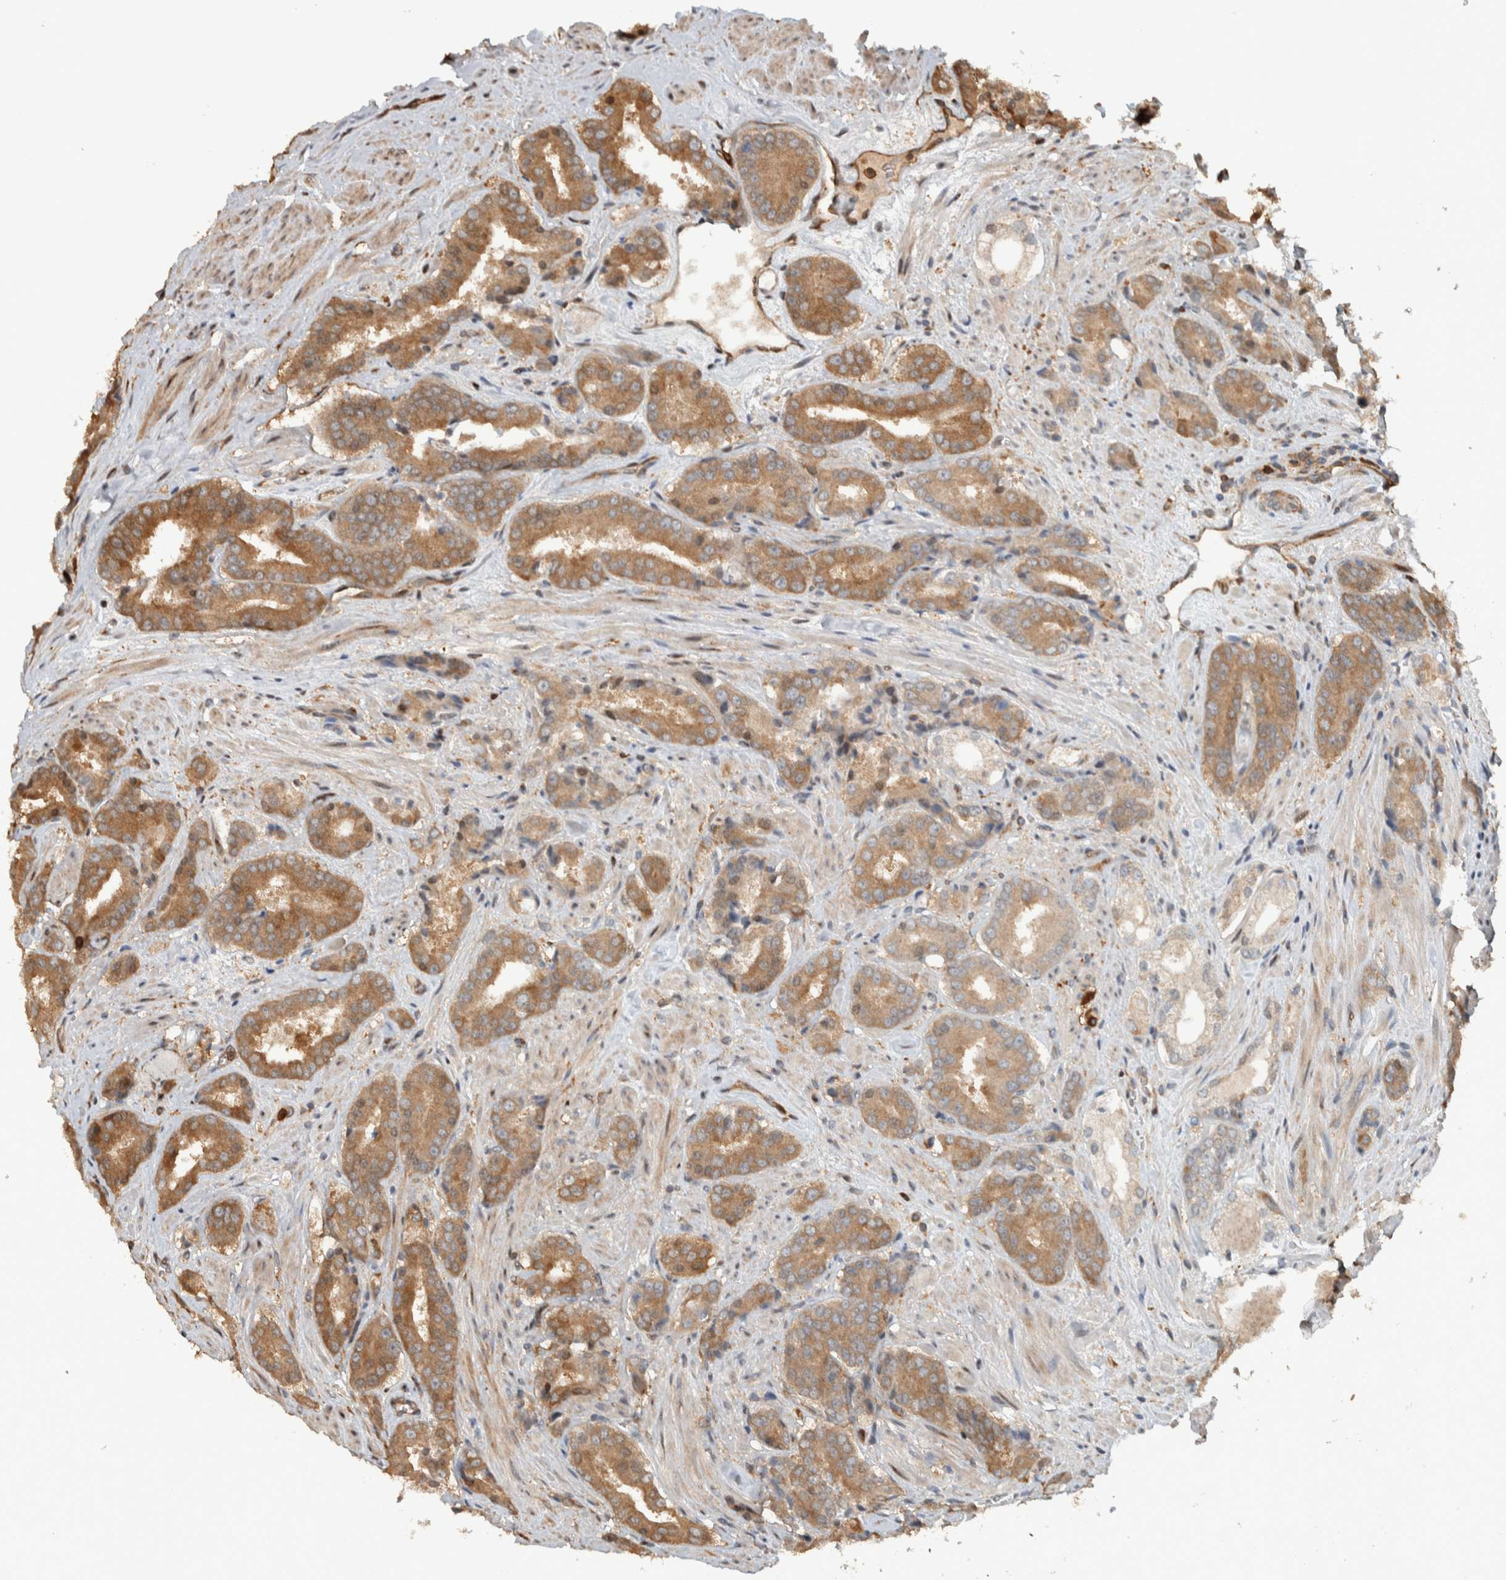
{"staining": {"intensity": "moderate", "quantity": "25%-75%", "location": "cytoplasmic/membranous"}, "tissue": "prostate cancer", "cell_type": "Tumor cells", "image_type": "cancer", "snomed": [{"axis": "morphology", "description": "Adenocarcinoma, High grade"}, {"axis": "topography", "description": "Prostate"}], "caption": "Protein staining of prostate adenocarcinoma (high-grade) tissue exhibits moderate cytoplasmic/membranous staining in approximately 25%-75% of tumor cells.", "gene": "CNTROB", "patient": {"sex": "male", "age": 71}}